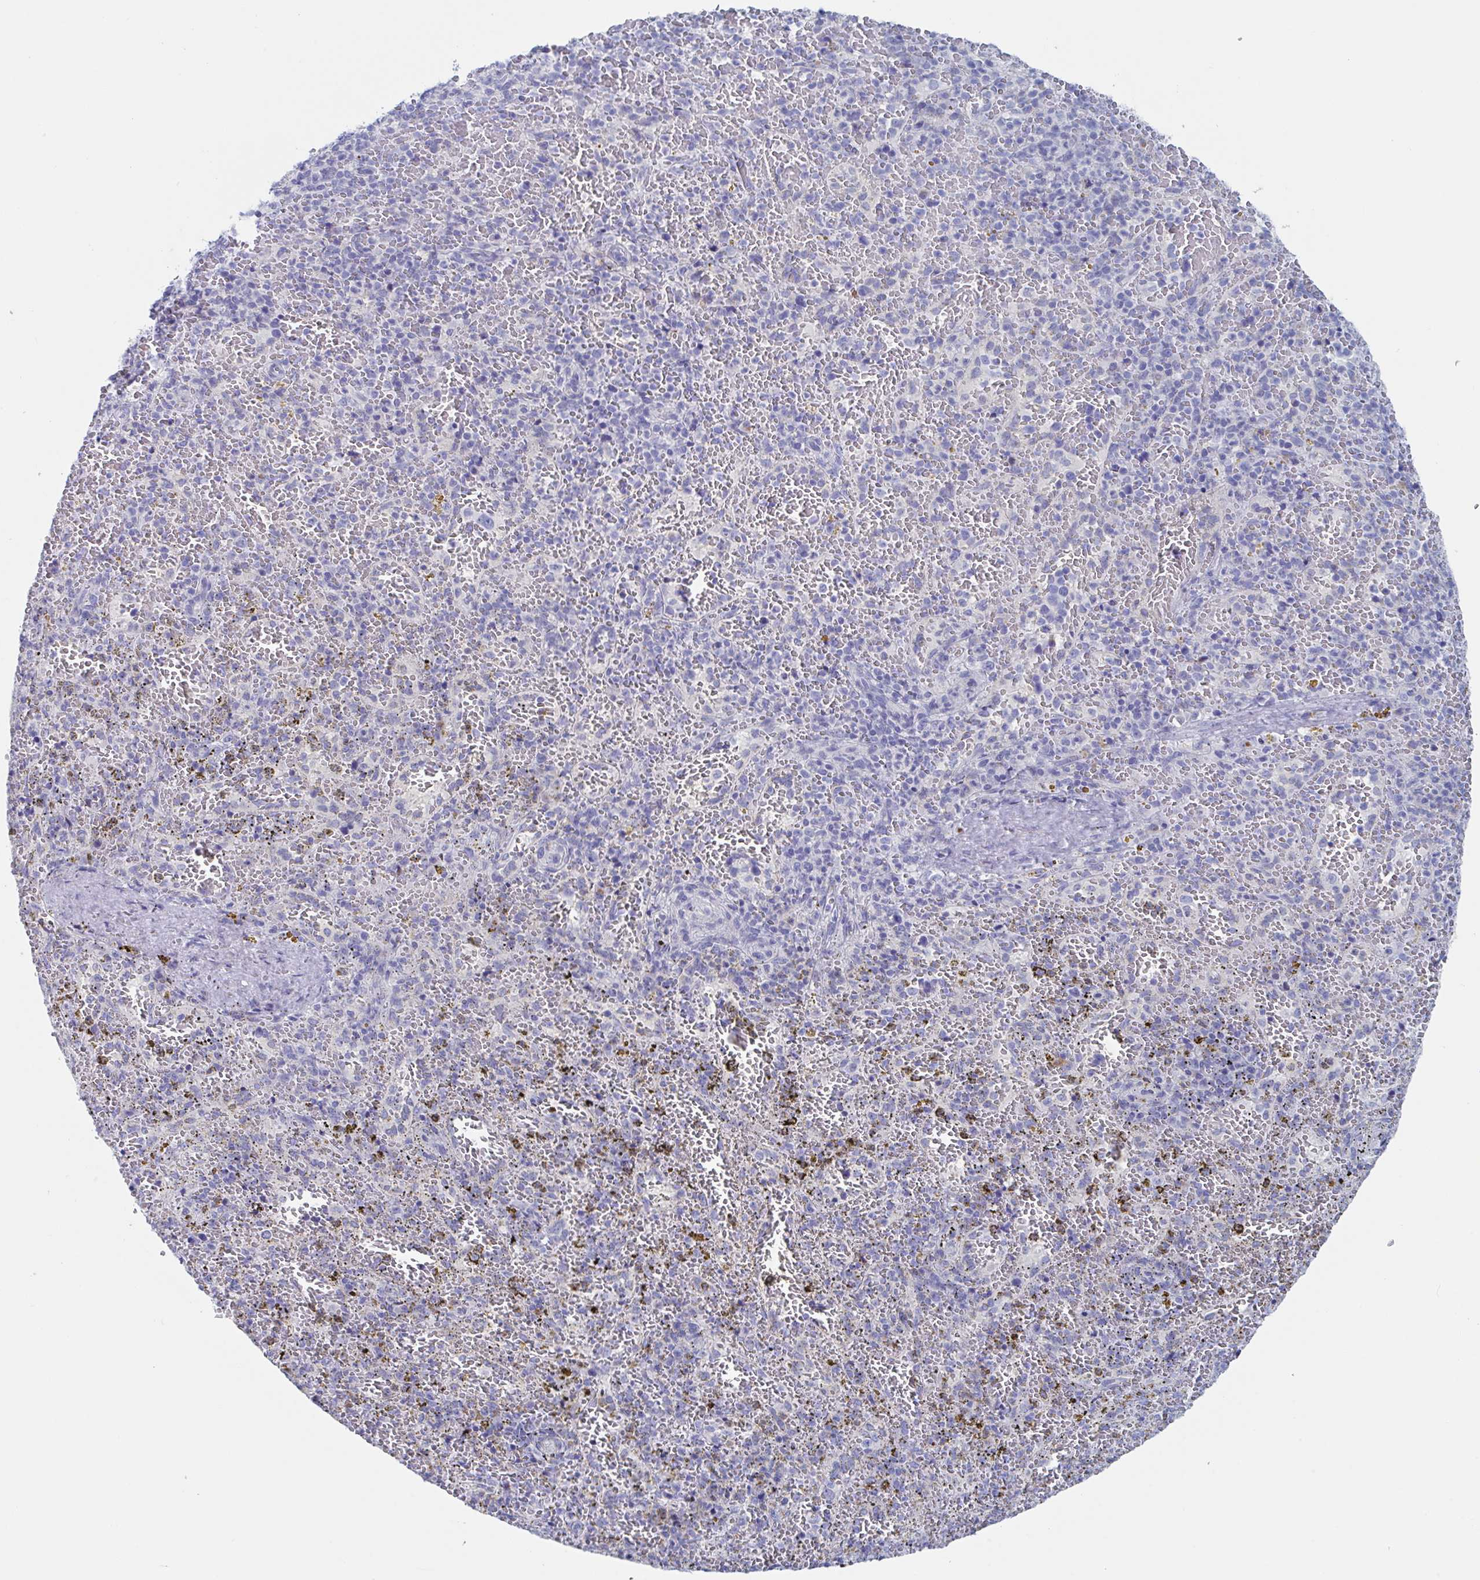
{"staining": {"intensity": "negative", "quantity": "none", "location": "none"}, "tissue": "spleen", "cell_type": "Cells in red pulp", "image_type": "normal", "snomed": [{"axis": "morphology", "description": "Normal tissue, NOS"}, {"axis": "topography", "description": "Spleen"}], "caption": "The immunohistochemistry (IHC) micrograph has no significant positivity in cells in red pulp of spleen. (DAB (3,3'-diaminobenzidine) immunohistochemistry visualized using brightfield microscopy, high magnification).", "gene": "NT5C3B", "patient": {"sex": "female", "age": 50}}